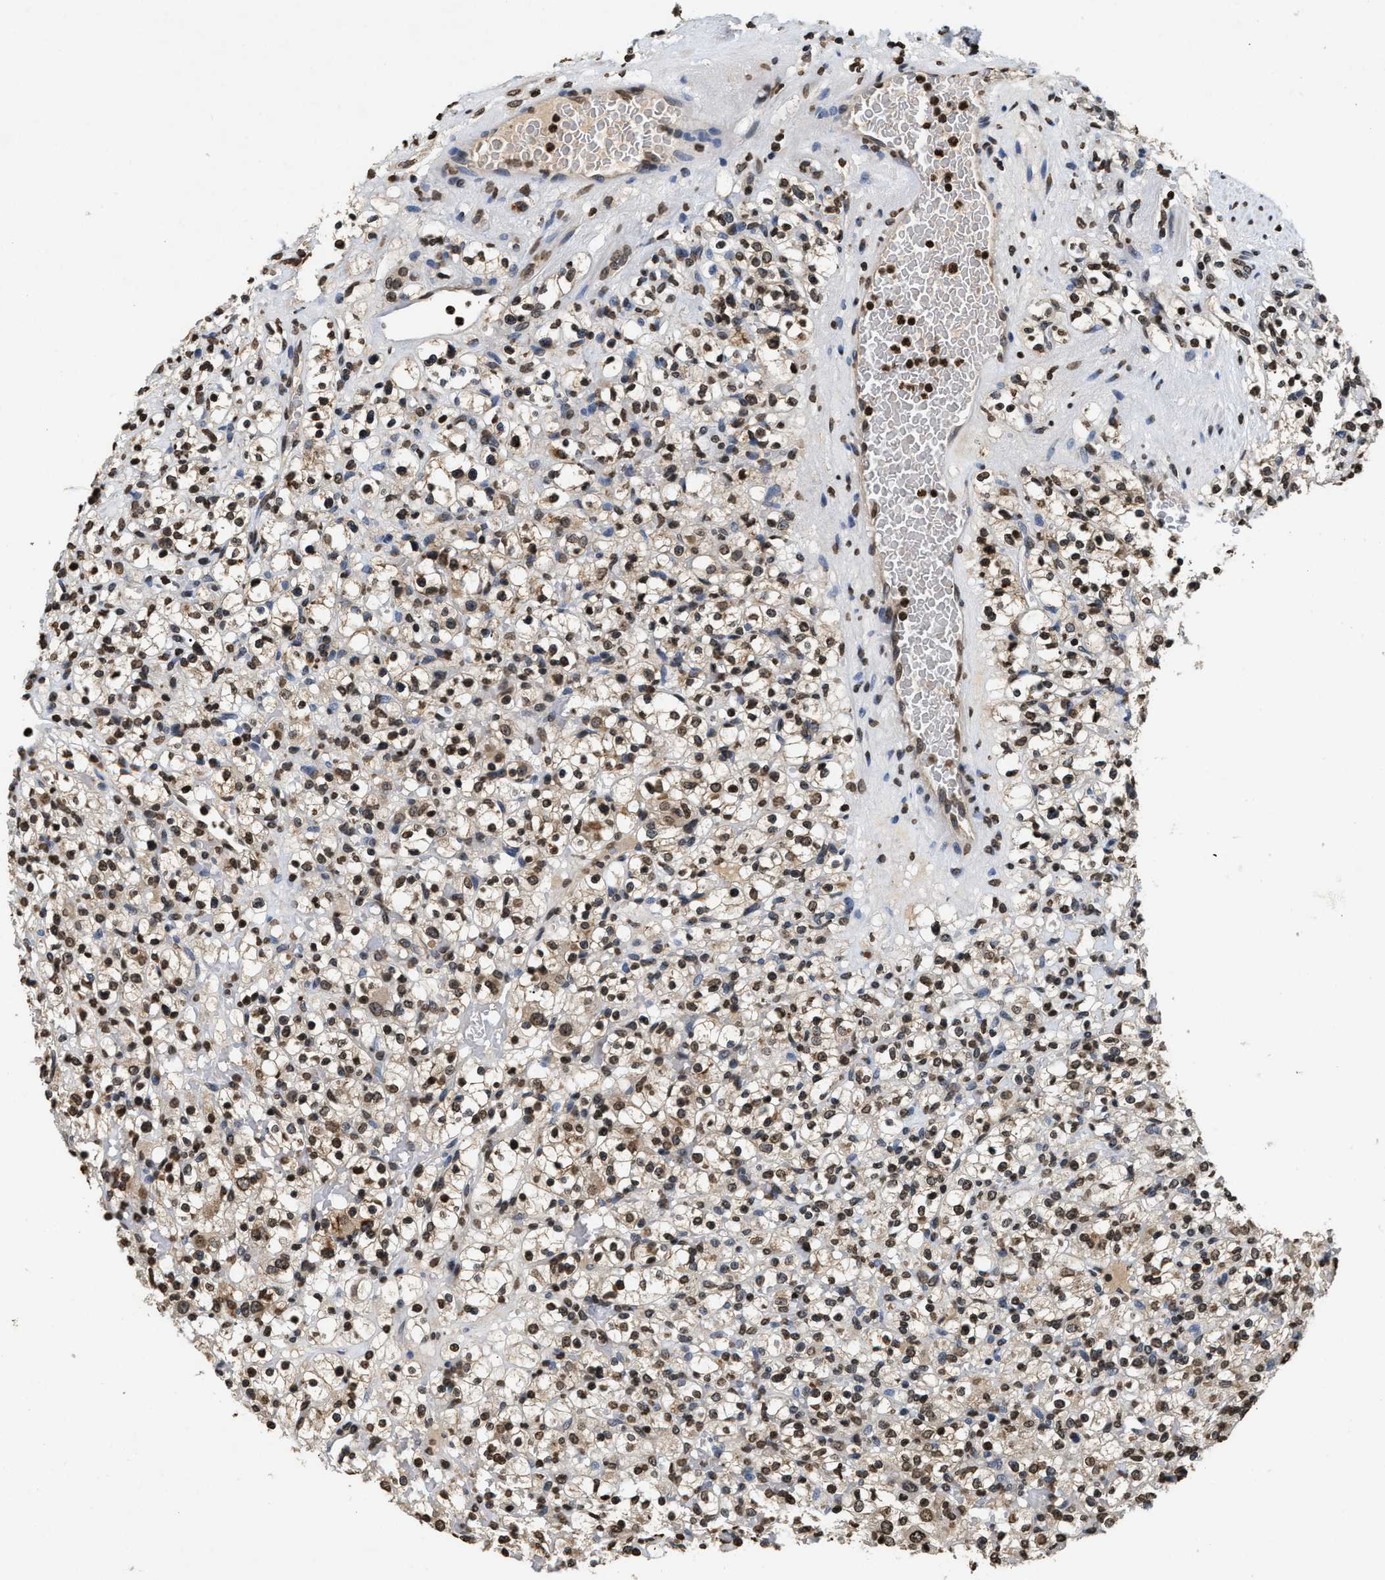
{"staining": {"intensity": "moderate", "quantity": ">75%", "location": "nuclear"}, "tissue": "renal cancer", "cell_type": "Tumor cells", "image_type": "cancer", "snomed": [{"axis": "morphology", "description": "Normal tissue, NOS"}, {"axis": "morphology", "description": "Adenocarcinoma, NOS"}, {"axis": "topography", "description": "Kidney"}], "caption": "Immunohistochemical staining of renal adenocarcinoma reveals moderate nuclear protein positivity in approximately >75% of tumor cells.", "gene": "DNASE1L3", "patient": {"sex": "female", "age": 72}}